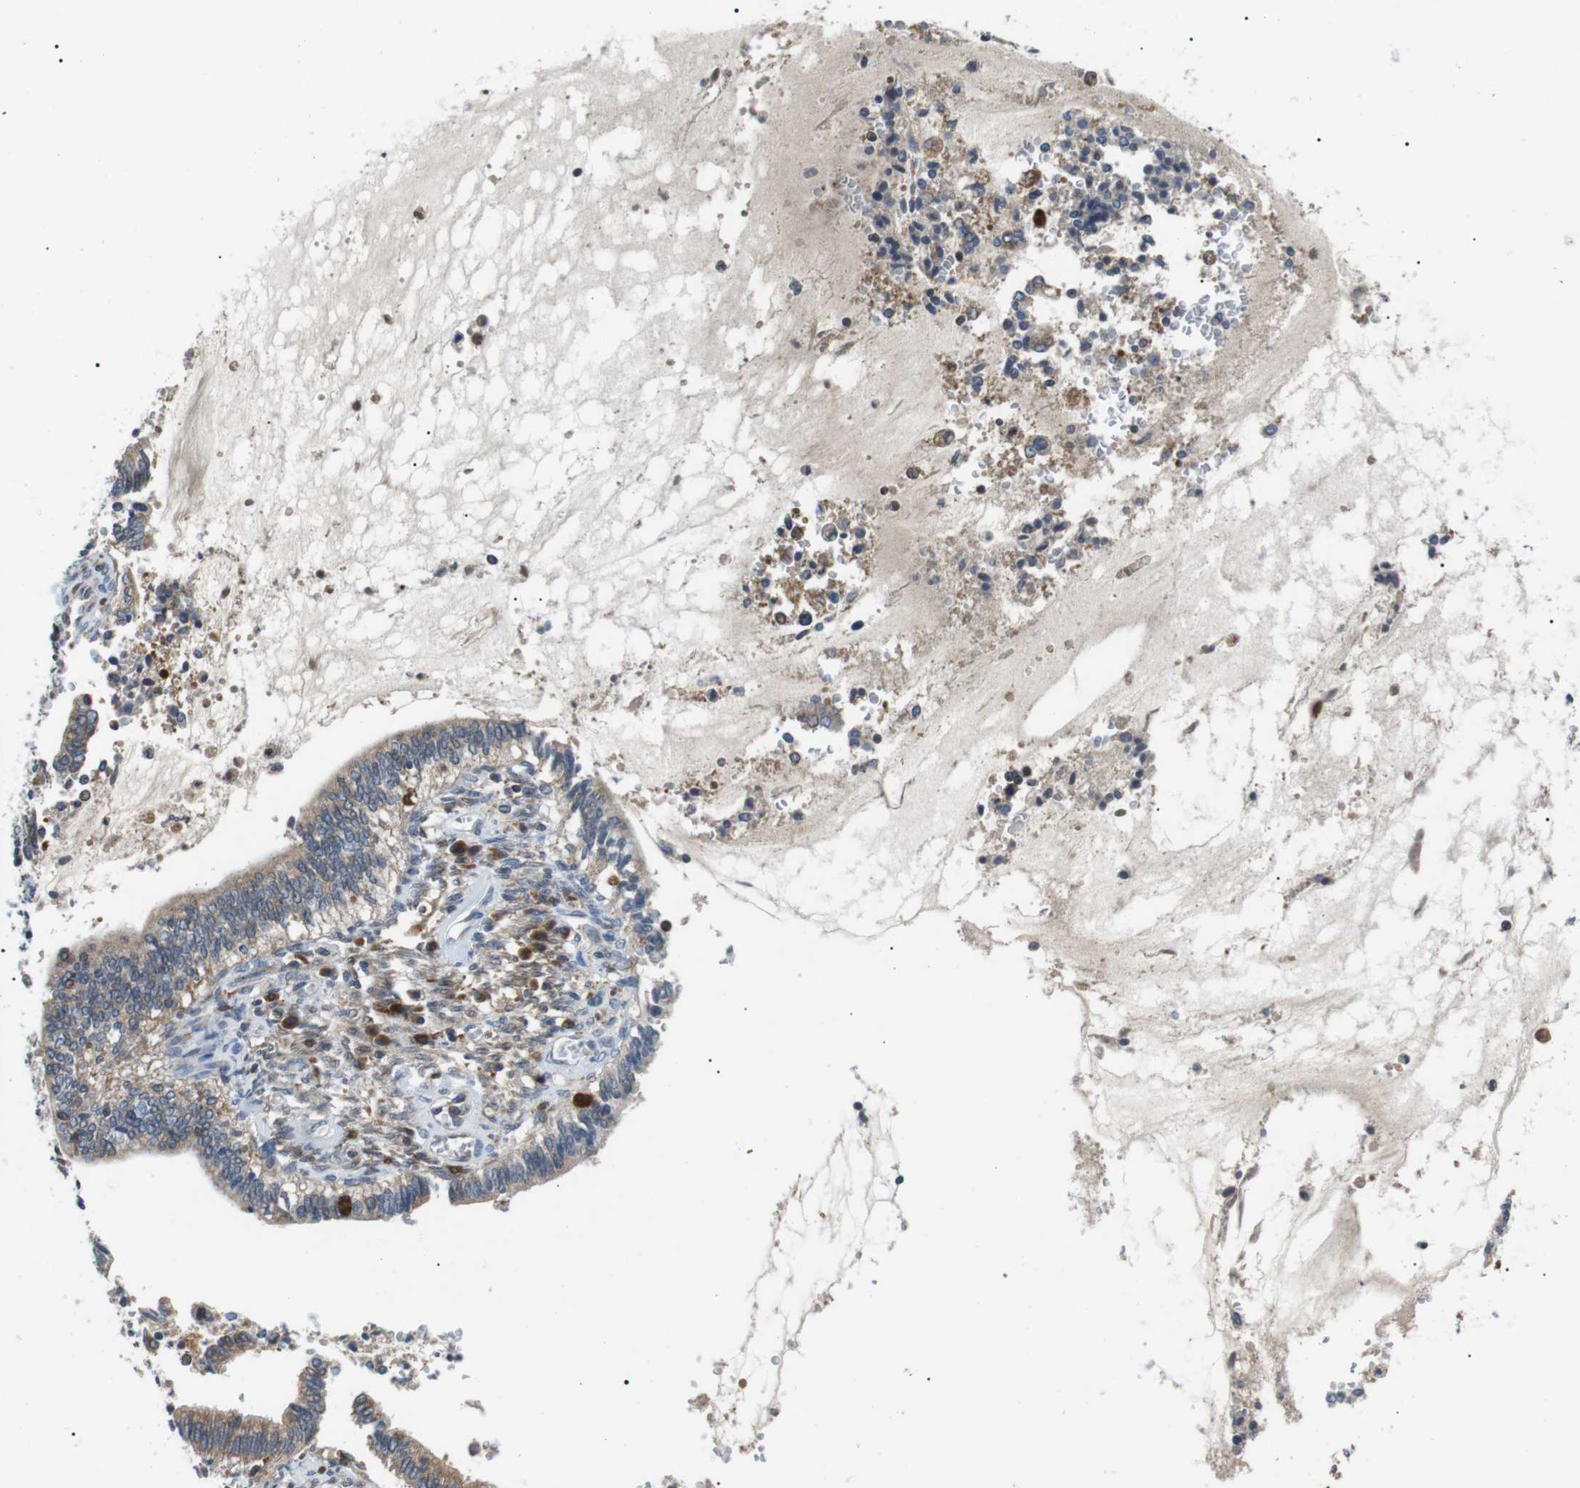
{"staining": {"intensity": "moderate", "quantity": ">75%", "location": "cytoplasmic/membranous"}, "tissue": "cervical cancer", "cell_type": "Tumor cells", "image_type": "cancer", "snomed": [{"axis": "morphology", "description": "Adenocarcinoma, NOS"}, {"axis": "topography", "description": "Cervix"}], "caption": "Adenocarcinoma (cervical) stained for a protein exhibits moderate cytoplasmic/membranous positivity in tumor cells.", "gene": "RAB9A", "patient": {"sex": "female", "age": 44}}